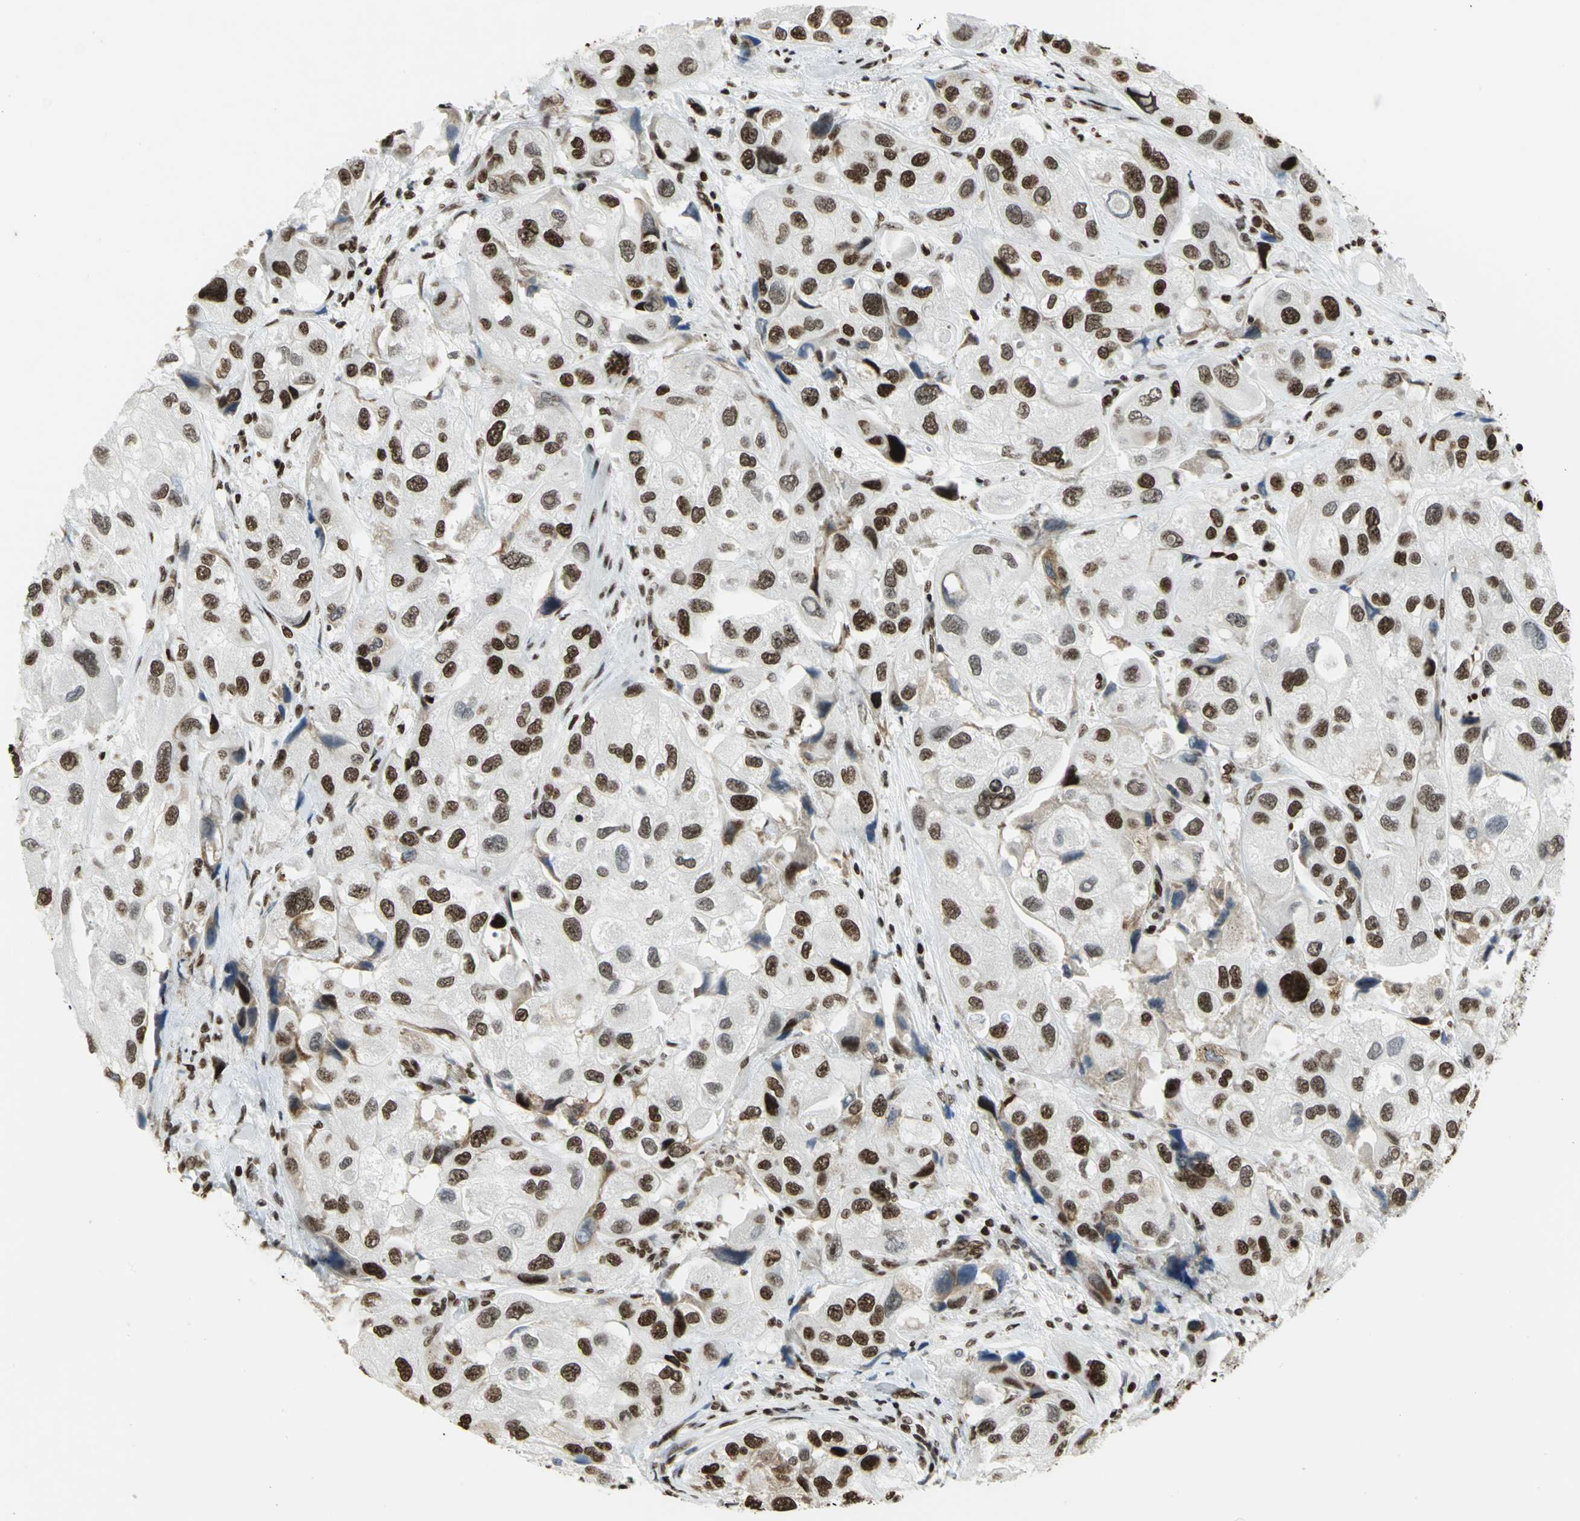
{"staining": {"intensity": "strong", "quantity": ">75%", "location": "nuclear"}, "tissue": "urothelial cancer", "cell_type": "Tumor cells", "image_type": "cancer", "snomed": [{"axis": "morphology", "description": "Urothelial carcinoma, High grade"}, {"axis": "topography", "description": "Urinary bladder"}], "caption": "Urothelial carcinoma (high-grade) stained with a brown dye shows strong nuclear positive positivity in approximately >75% of tumor cells.", "gene": "HMGB1", "patient": {"sex": "female", "age": 64}}